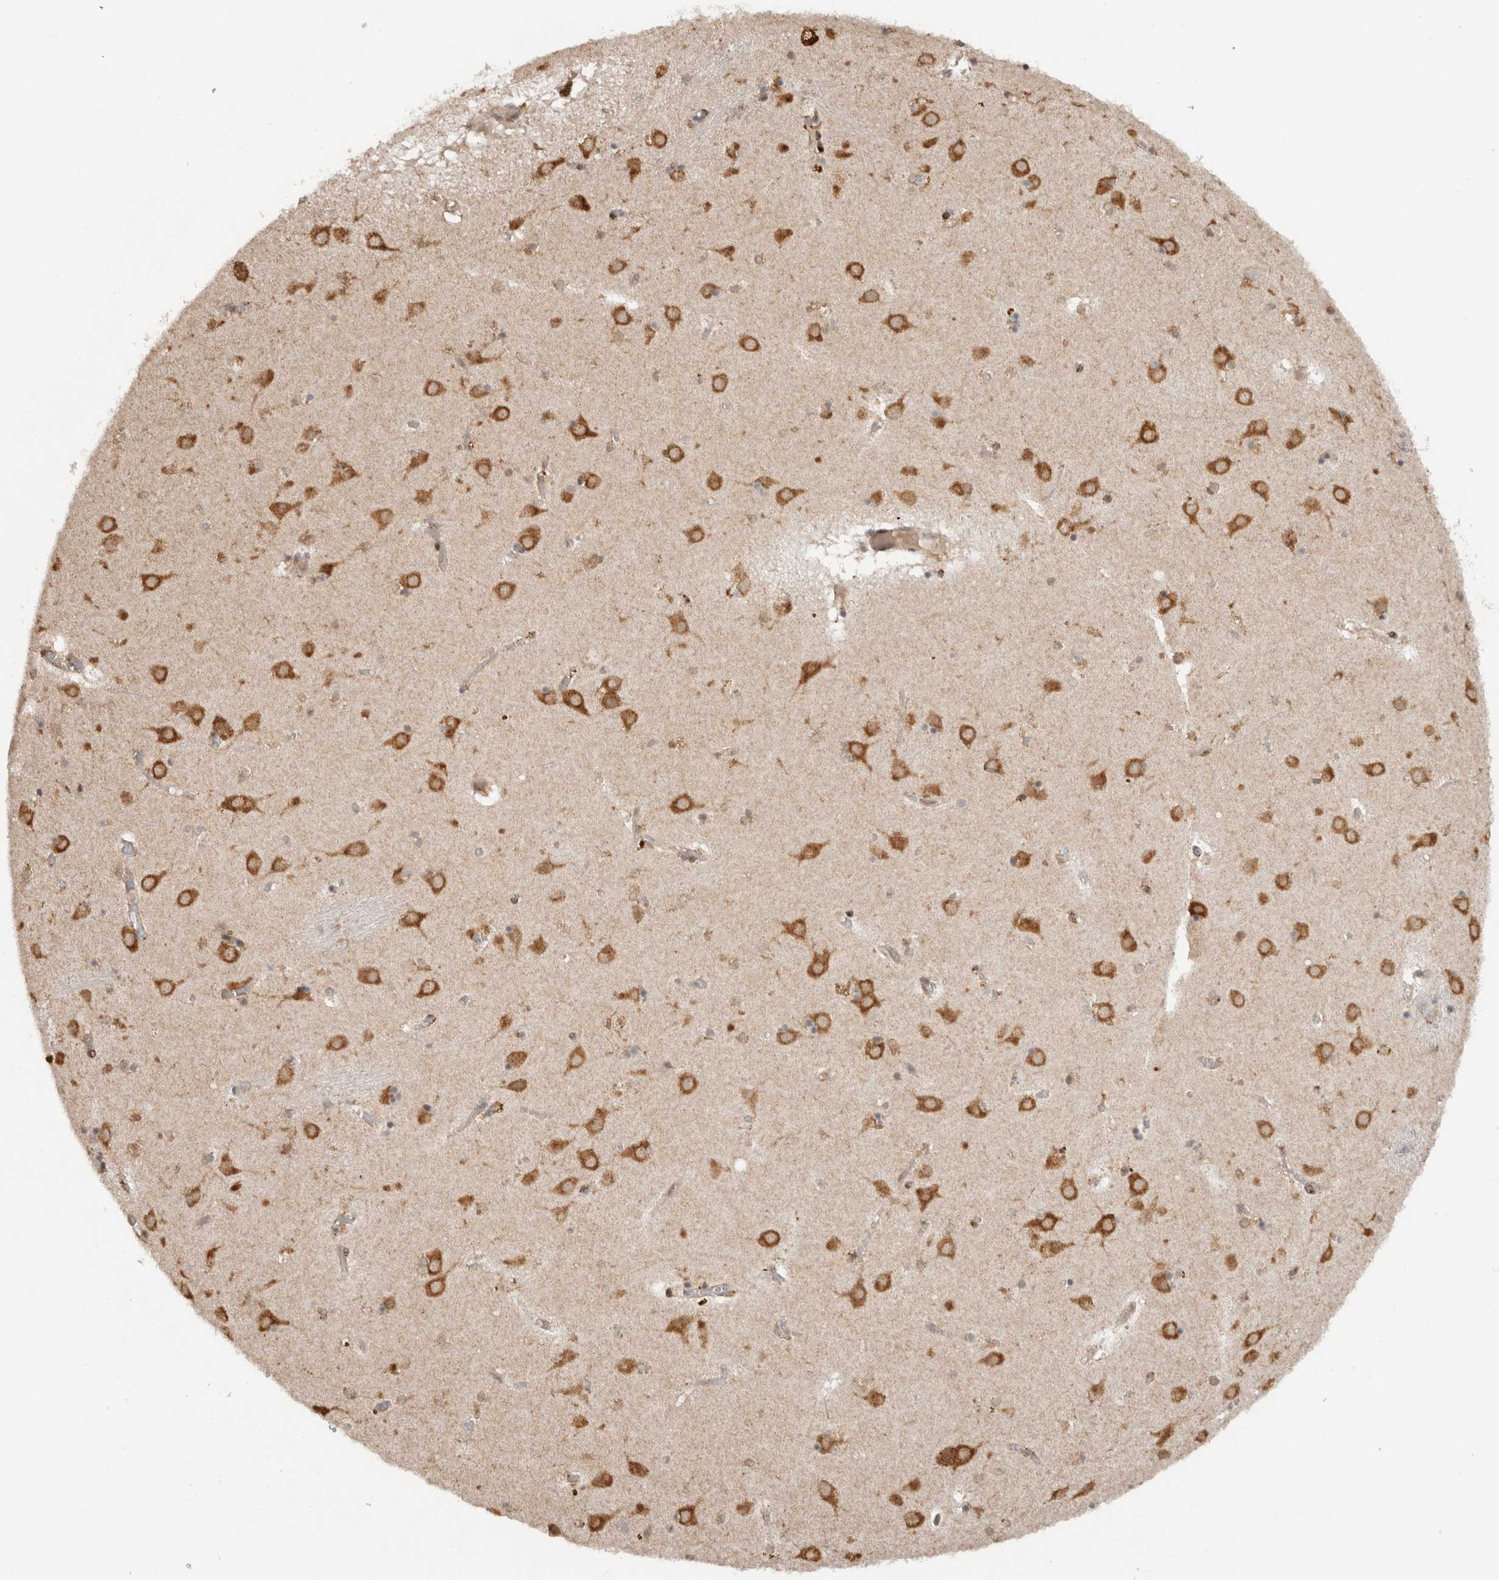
{"staining": {"intensity": "moderate", "quantity": "<25%", "location": "cytoplasmic/membranous"}, "tissue": "caudate", "cell_type": "Glial cells", "image_type": "normal", "snomed": [{"axis": "morphology", "description": "Normal tissue, NOS"}, {"axis": "topography", "description": "Lateral ventricle wall"}], "caption": "Normal caudate was stained to show a protein in brown. There is low levels of moderate cytoplasmic/membranous positivity in approximately <25% of glial cells. Using DAB (3,3'-diaminobenzidine) (brown) and hematoxylin (blue) stains, captured at high magnification using brightfield microscopy.", "gene": "MS4A7", "patient": {"sex": "male", "age": 70}}